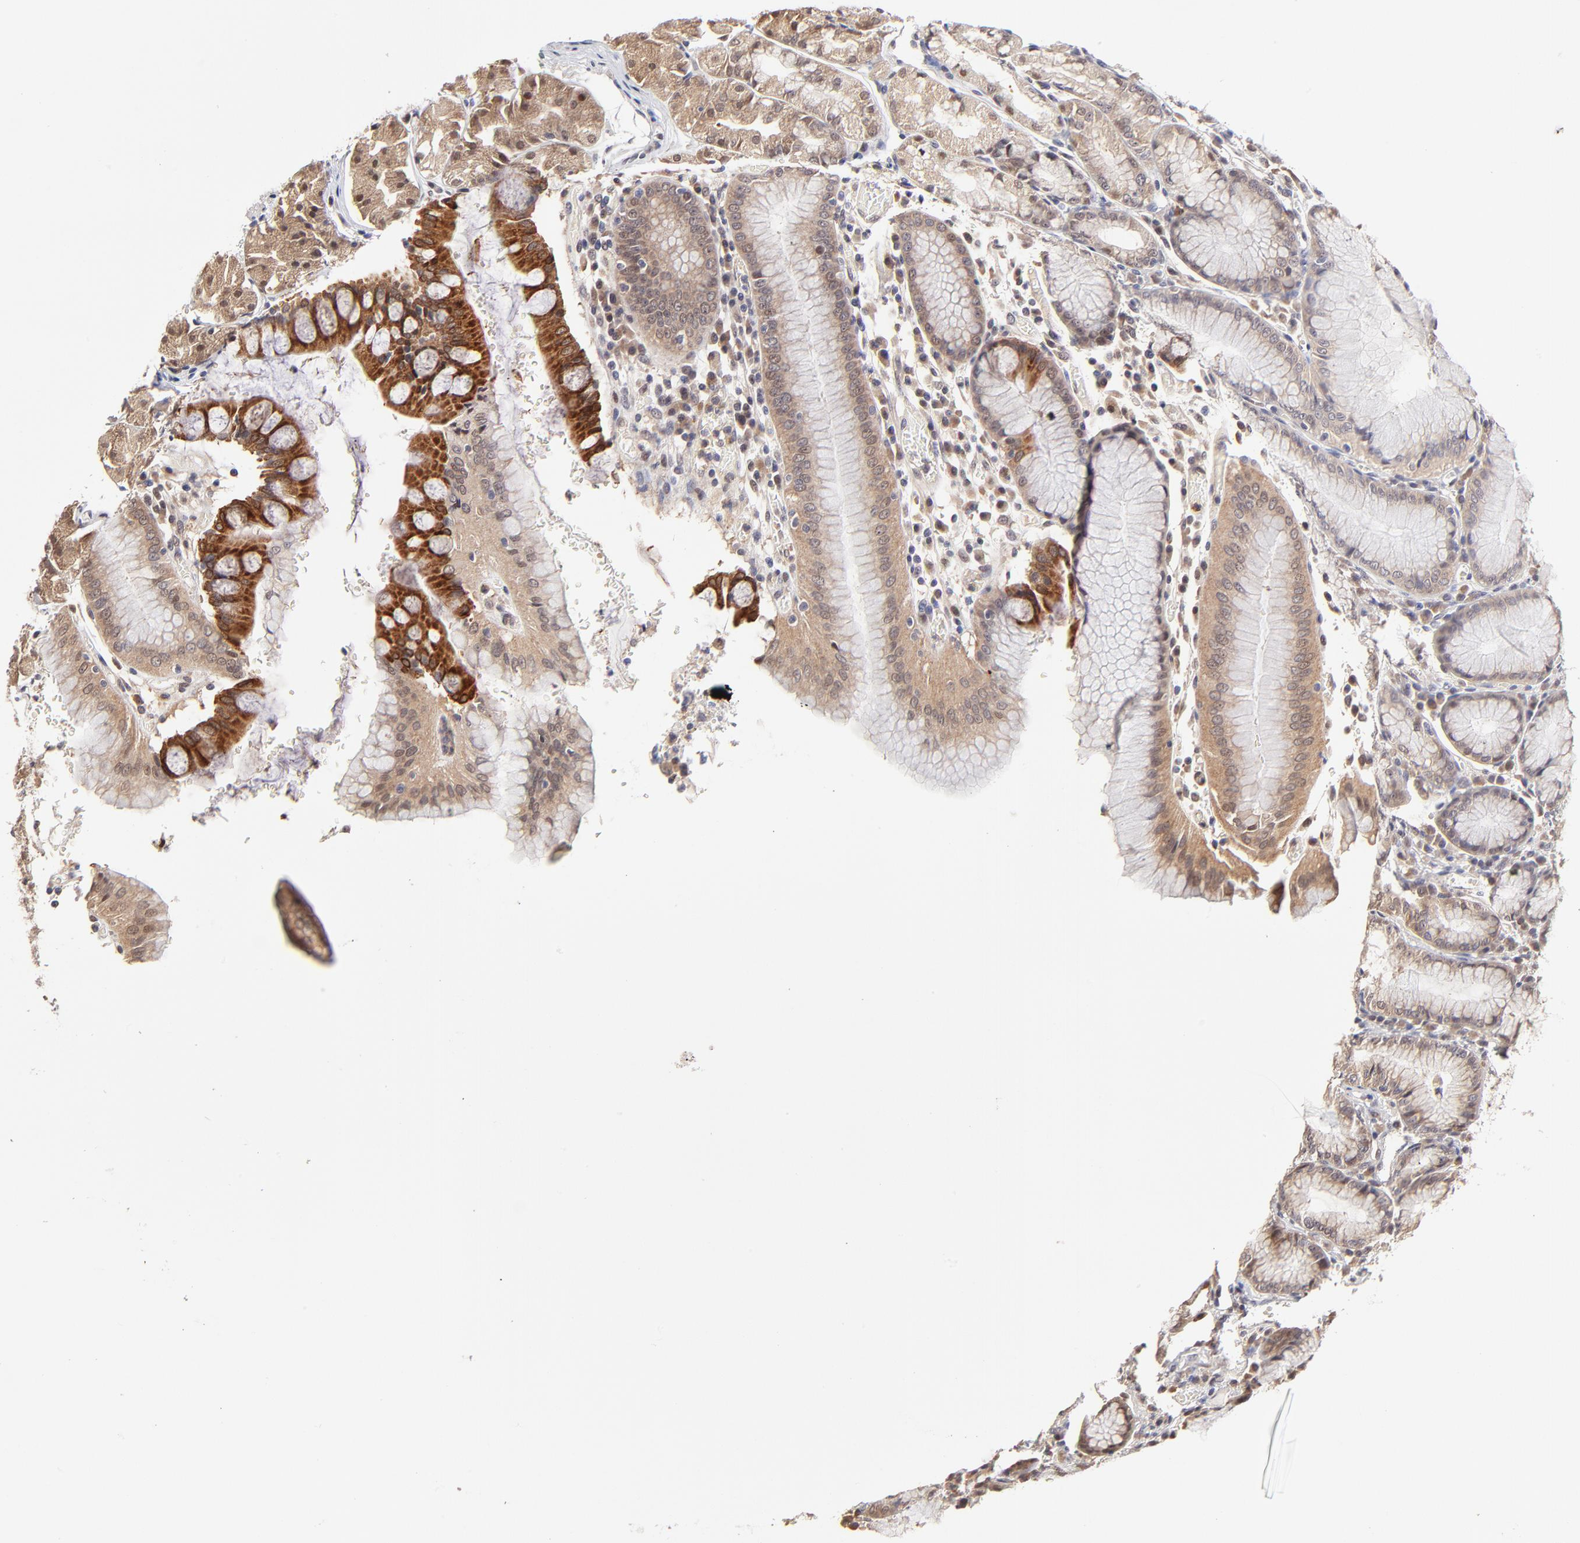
{"staining": {"intensity": "strong", "quantity": "25%-75%", "location": "cytoplasmic/membranous"}, "tissue": "stomach", "cell_type": "Glandular cells", "image_type": "normal", "snomed": [{"axis": "morphology", "description": "Normal tissue, NOS"}, {"axis": "topography", "description": "Stomach, lower"}], "caption": "Immunohistochemistry (IHC) micrograph of benign human stomach stained for a protein (brown), which displays high levels of strong cytoplasmic/membranous staining in approximately 25%-75% of glandular cells.", "gene": "ZNF10", "patient": {"sex": "female", "age": 73}}